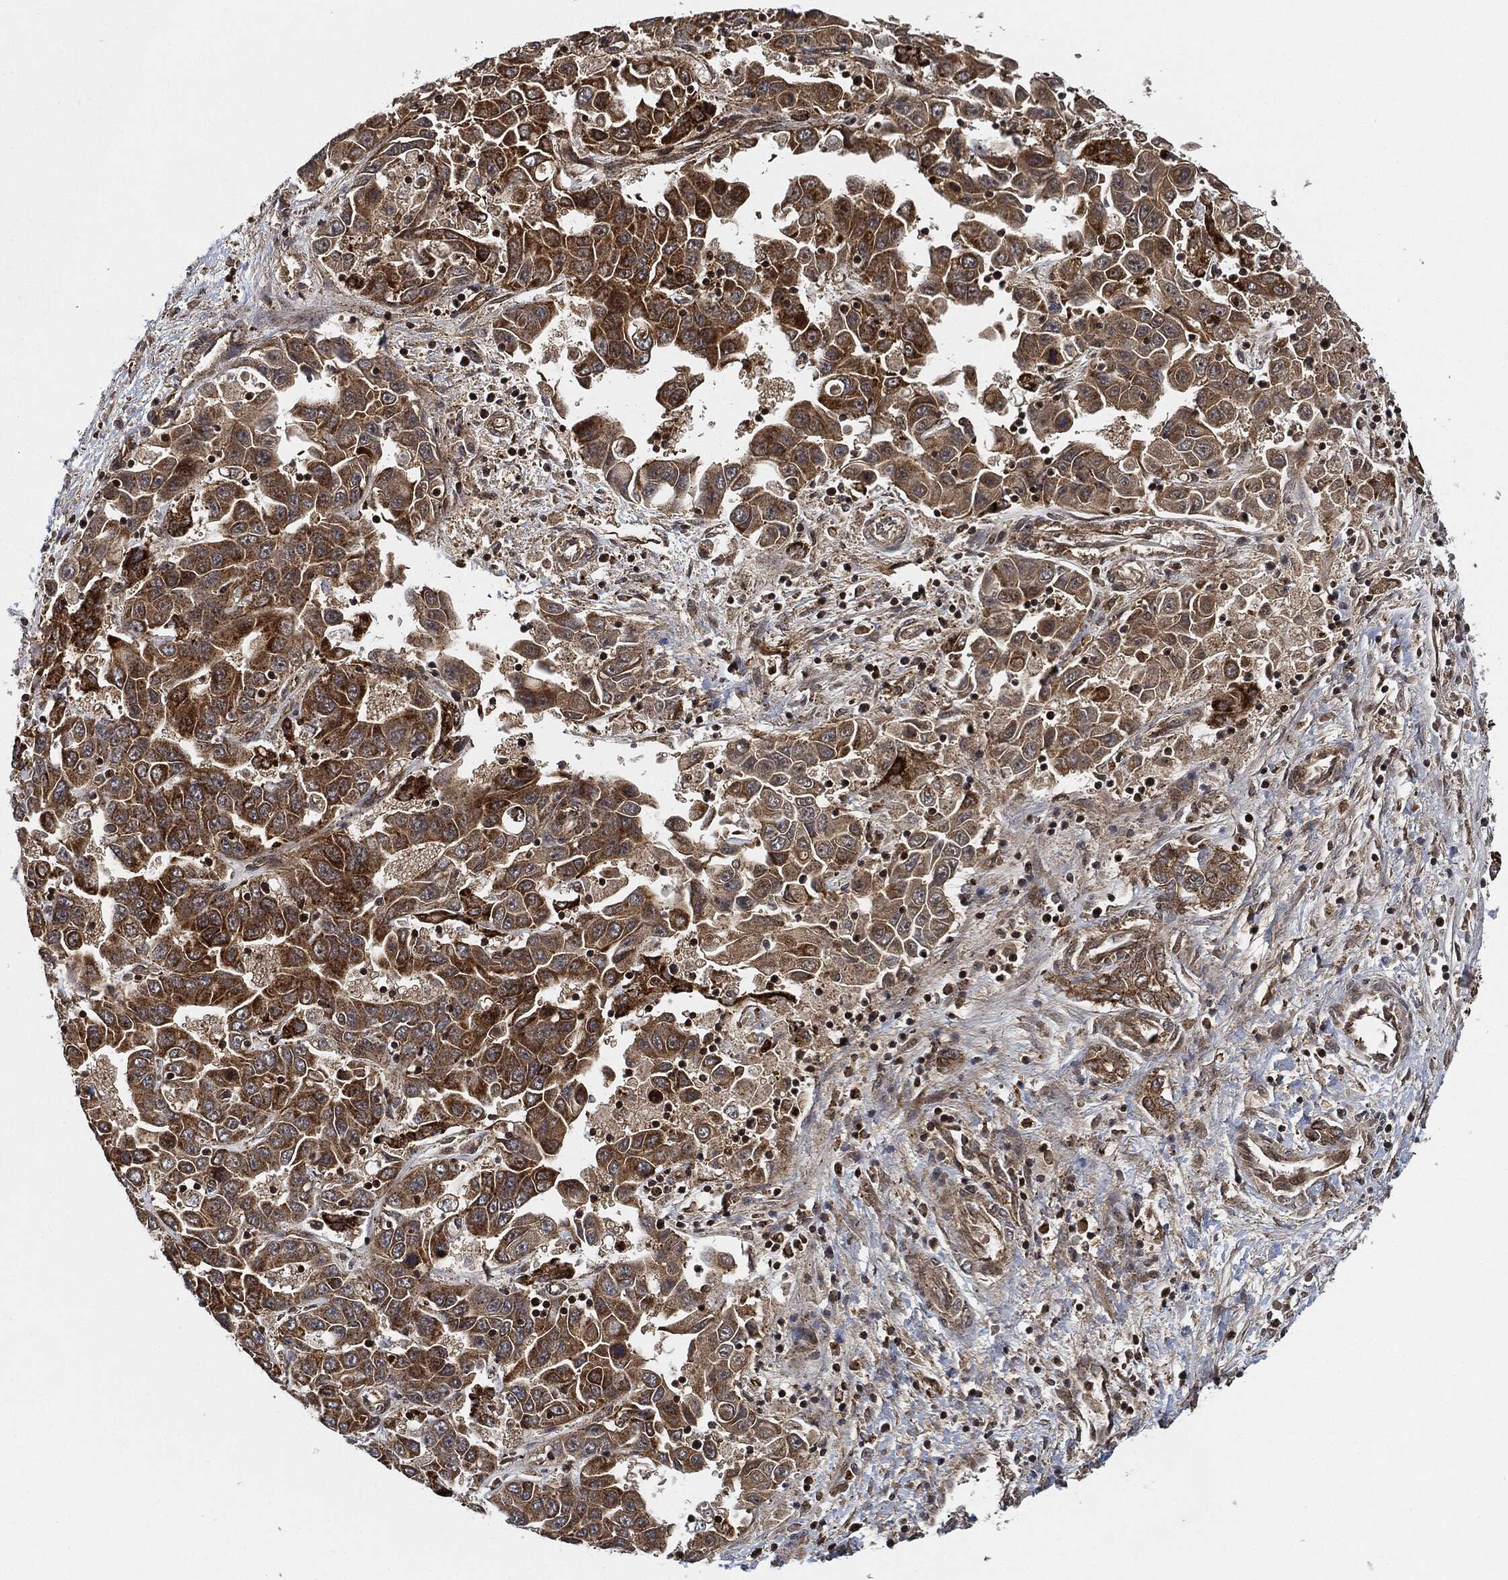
{"staining": {"intensity": "strong", "quantity": "25%-75%", "location": "cytoplasmic/membranous"}, "tissue": "liver cancer", "cell_type": "Tumor cells", "image_type": "cancer", "snomed": [{"axis": "morphology", "description": "Cholangiocarcinoma"}, {"axis": "topography", "description": "Liver"}], "caption": "A high amount of strong cytoplasmic/membranous positivity is identified in approximately 25%-75% of tumor cells in liver cancer (cholangiocarcinoma) tissue.", "gene": "MAP3K3", "patient": {"sex": "female", "age": 52}}